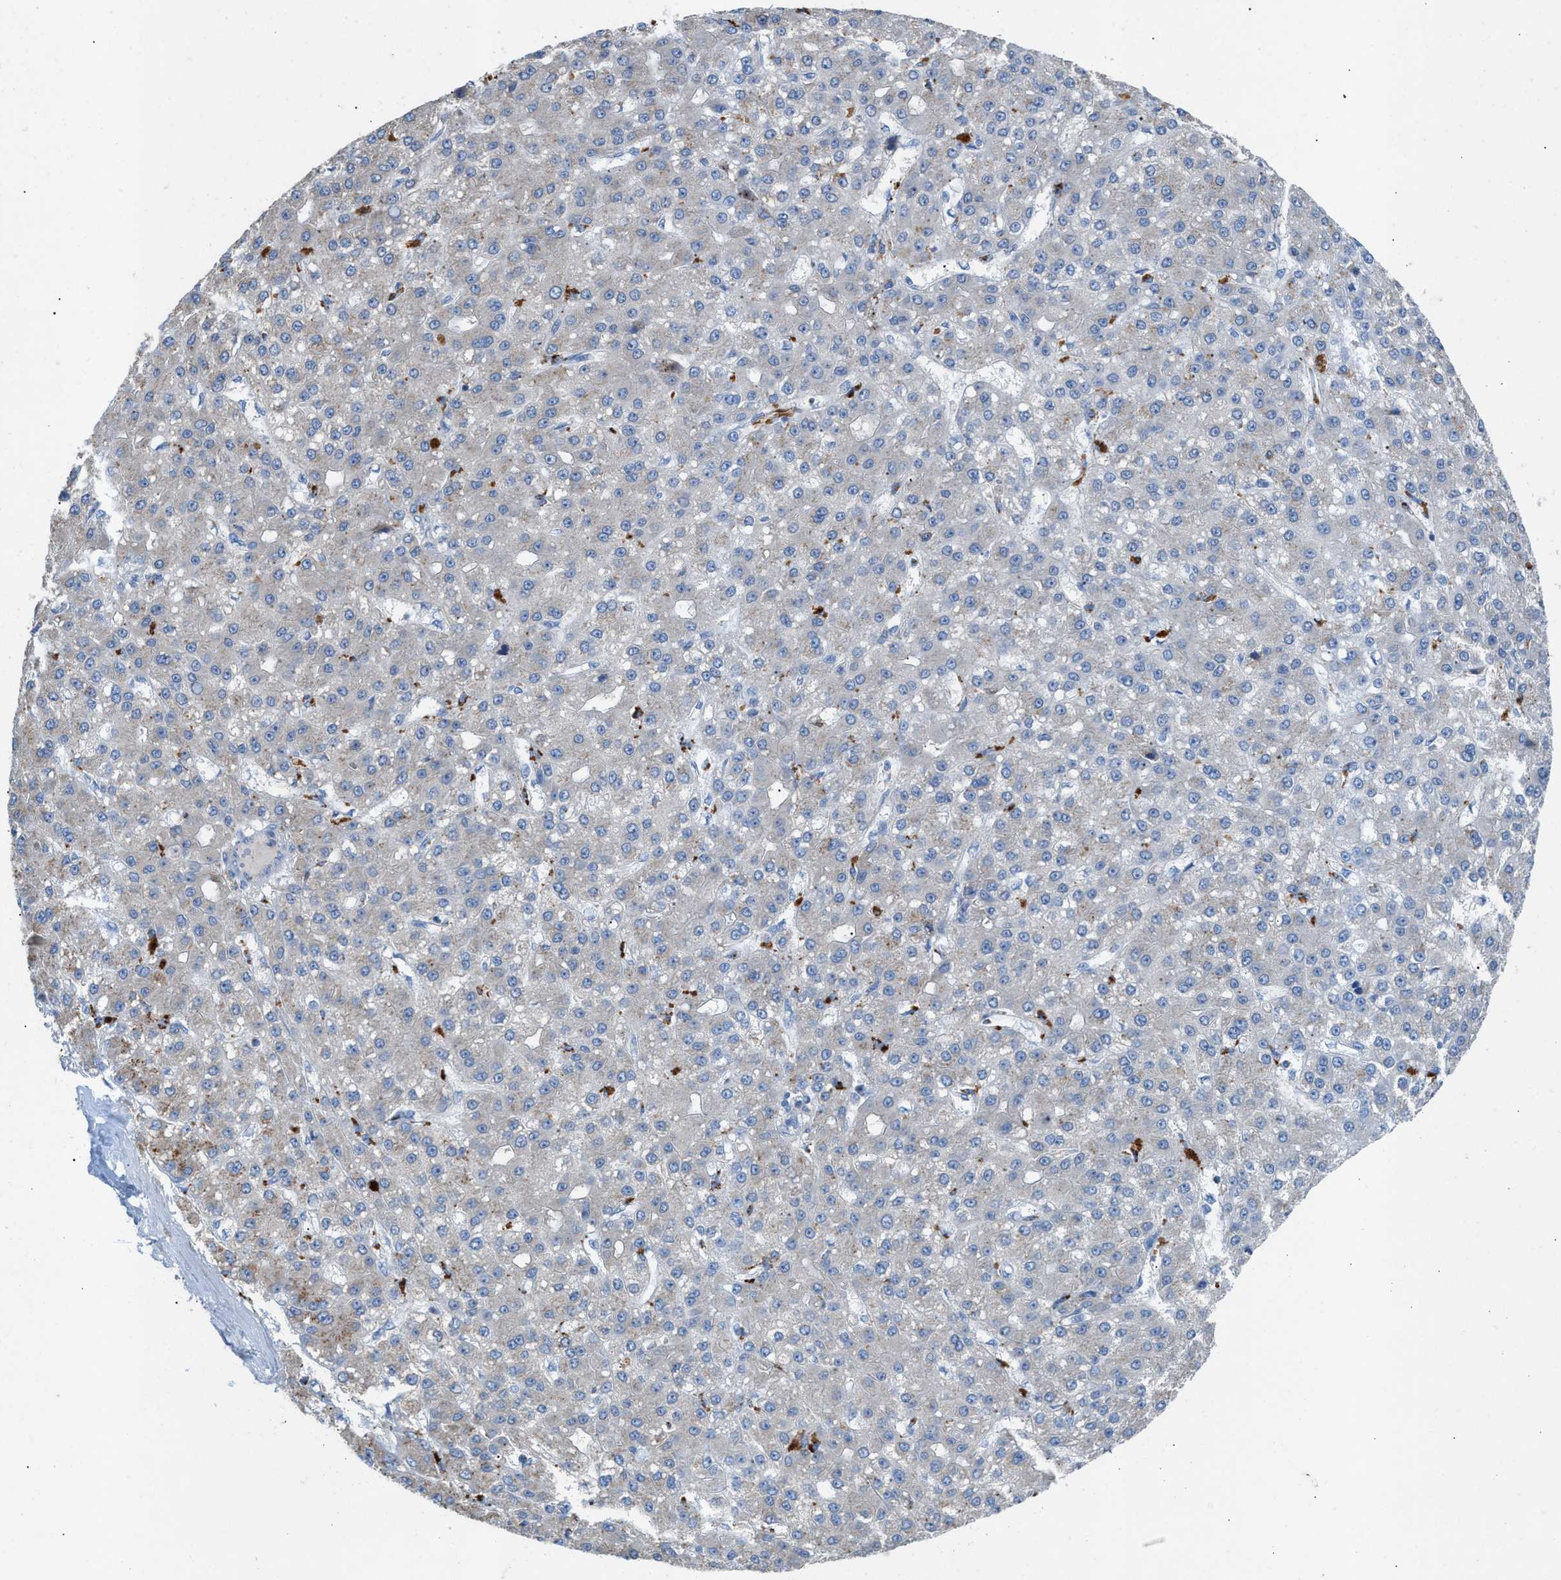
{"staining": {"intensity": "negative", "quantity": "none", "location": "none"}, "tissue": "liver cancer", "cell_type": "Tumor cells", "image_type": "cancer", "snomed": [{"axis": "morphology", "description": "Carcinoma, Hepatocellular, NOS"}, {"axis": "topography", "description": "Liver"}], "caption": "Liver cancer stained for a protein using IHC exhibits no expression tumor cells.", "gene": "AOAH", "patient": {"sex": "male", "age": 67}}